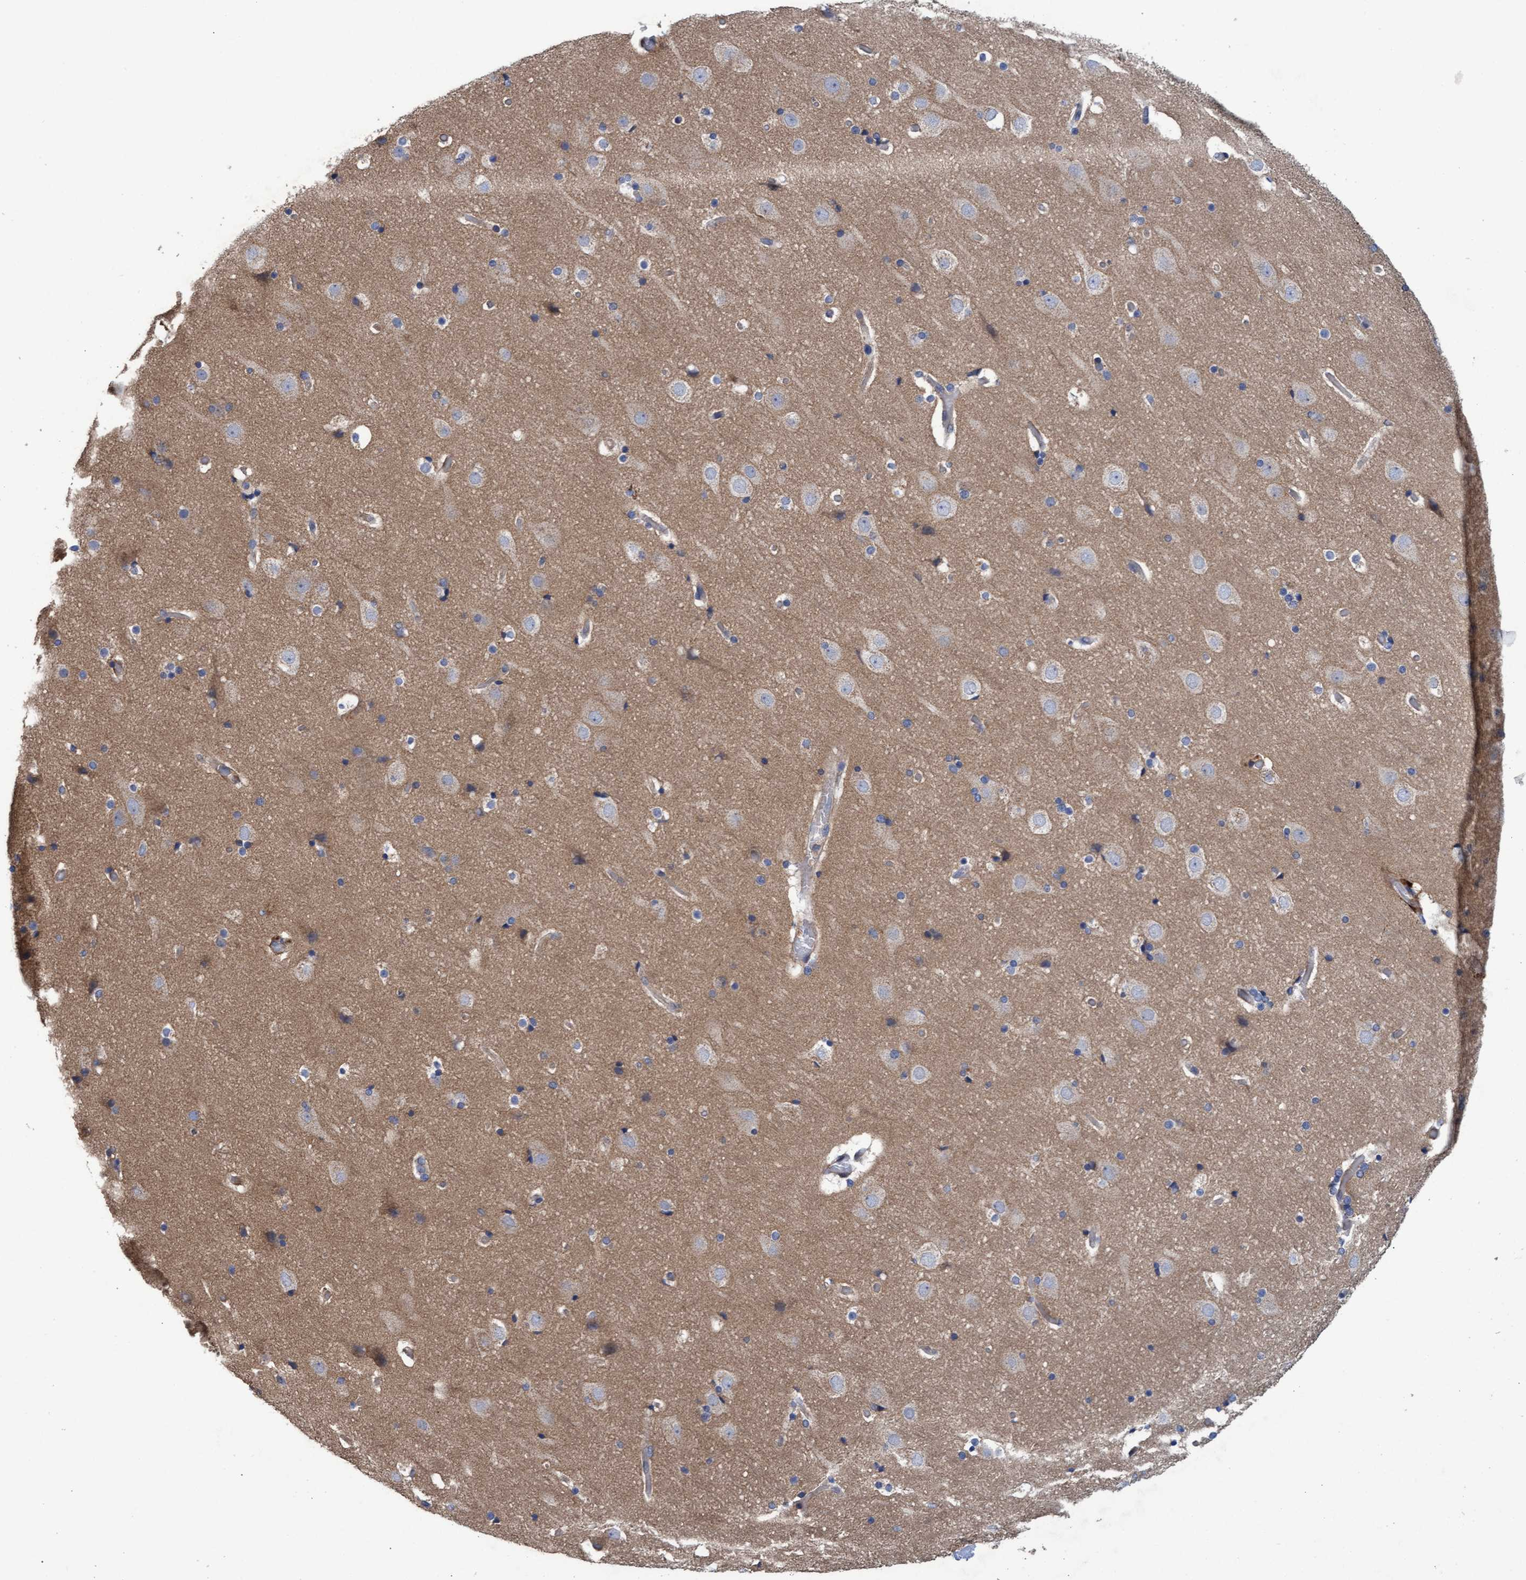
{"staining": {"intensity": "moderate", "quantity": ">75%", "location": "cytoplasmic/membranous"}, "tissue": "cerebral cortex", "cell_type": "Endothelial cells", "image_type": "normal", "snomed": [{"axis": "morphology", "description": "Normal tissue, NOS"}, {"axis": "topography", "description": "Brain"}], "caption": "Protein expression analysis of normal cerebral cortex exhibits moderate cytoplasmic/membranous positivity in approximately >75% of endothelial cells. The staining is performed using DAB brown chromogen to label protein expression. The nuclei are counter-stained blue using hematoxylin.", "gene": "MRPL38", "patient": {"sex": "female", "age": 55}}